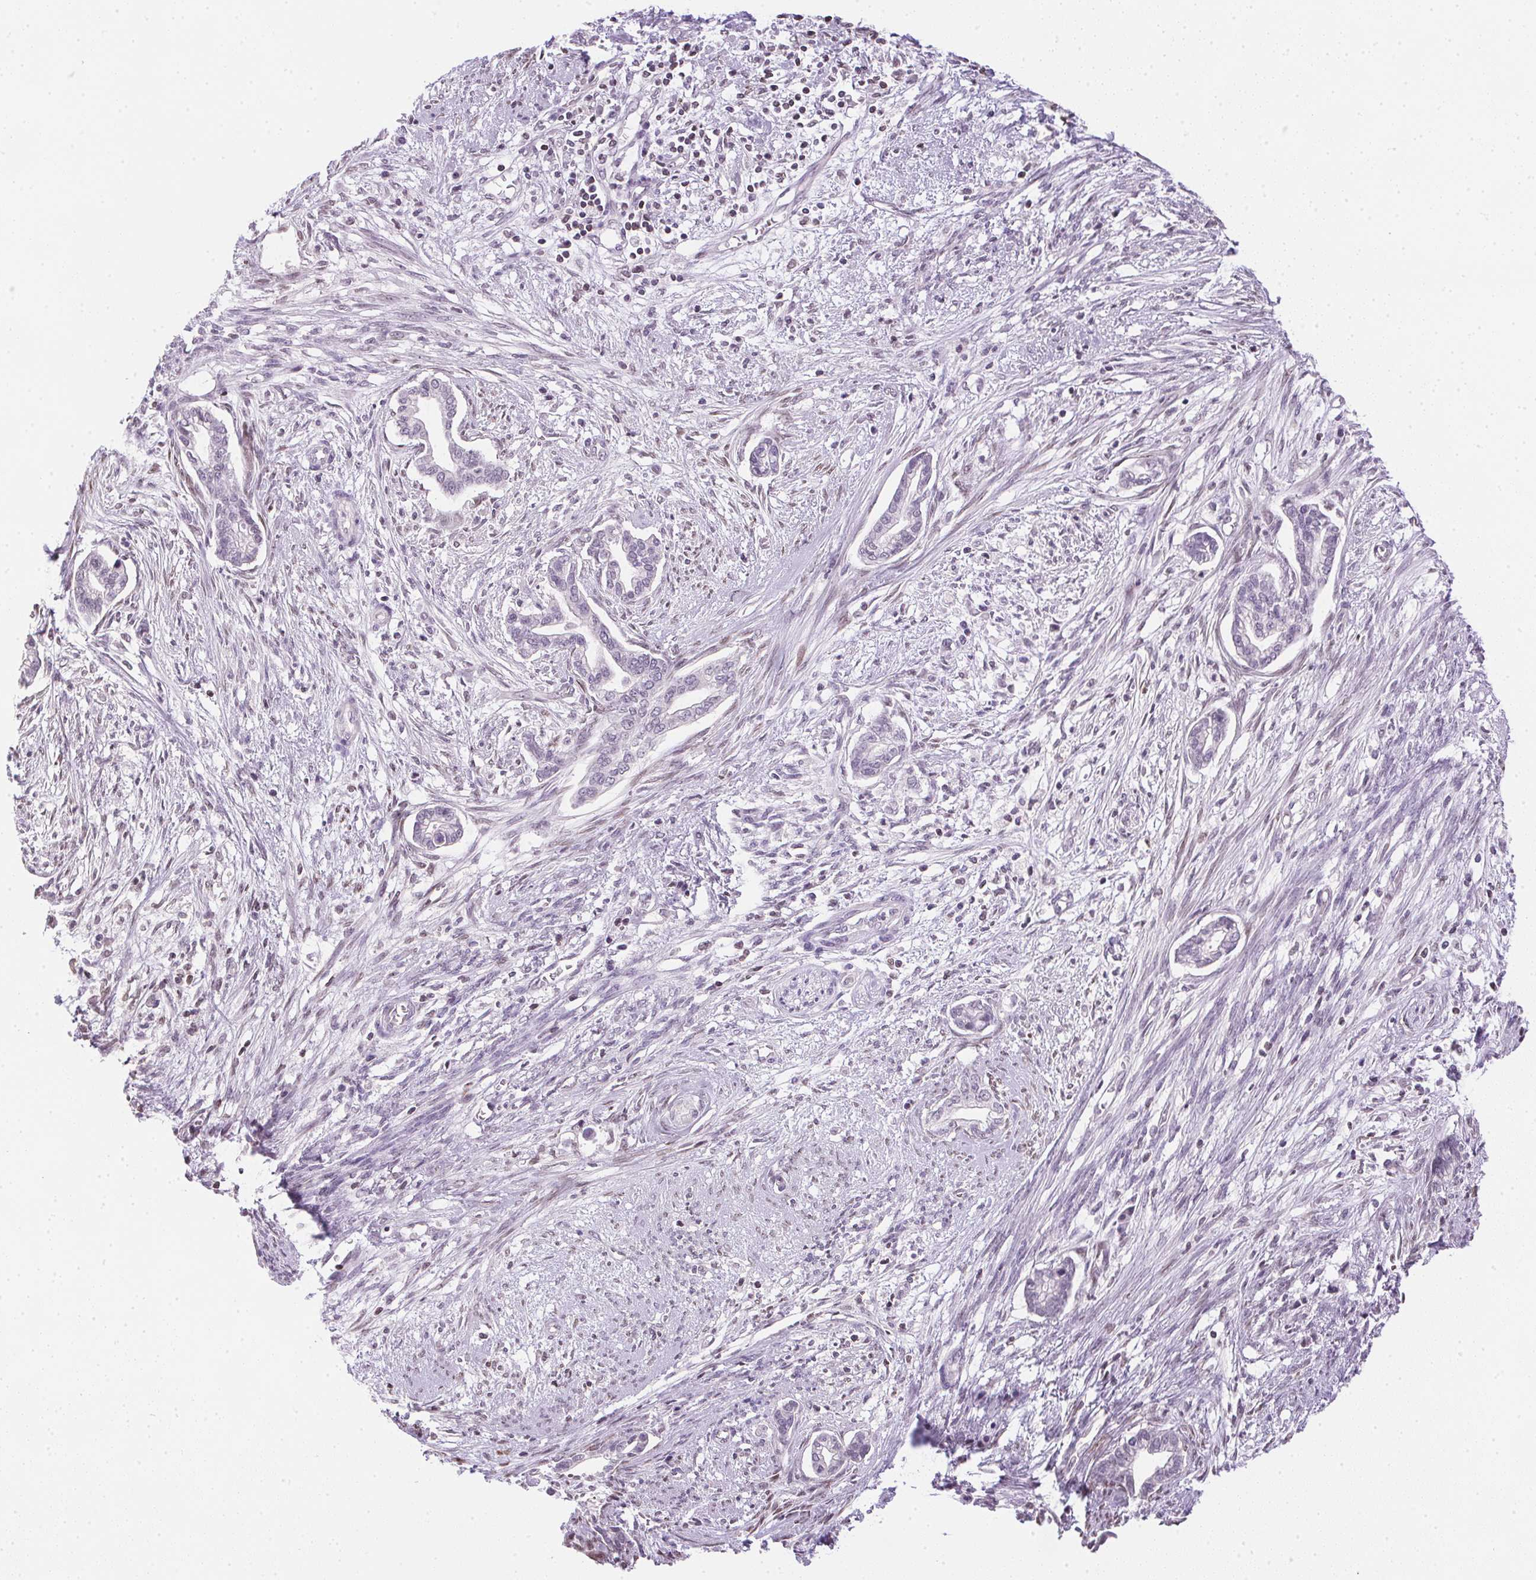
{"staining": {"intensity": "negative", "quantity": "none", "location": "none"}, "tissue": "cervical cancer", "cell_type": "Tumor cells", "image_type": "cancer", "snomed": [{"axis": "morphology", "description": "Adenocarcinoma, NOS"}, {"axis": "topography", "description": "Cervix"}], "caption": "This histopathology image is of cervical cancer (adenocarcinoma) stained with immunohistochemistry (IHC) to label a protein in brown with the nuclei are counter-stained blue. There is no positivity in tumor cells.", "gene": "PRL", "patient": {"sex": "female", "age": 62}}